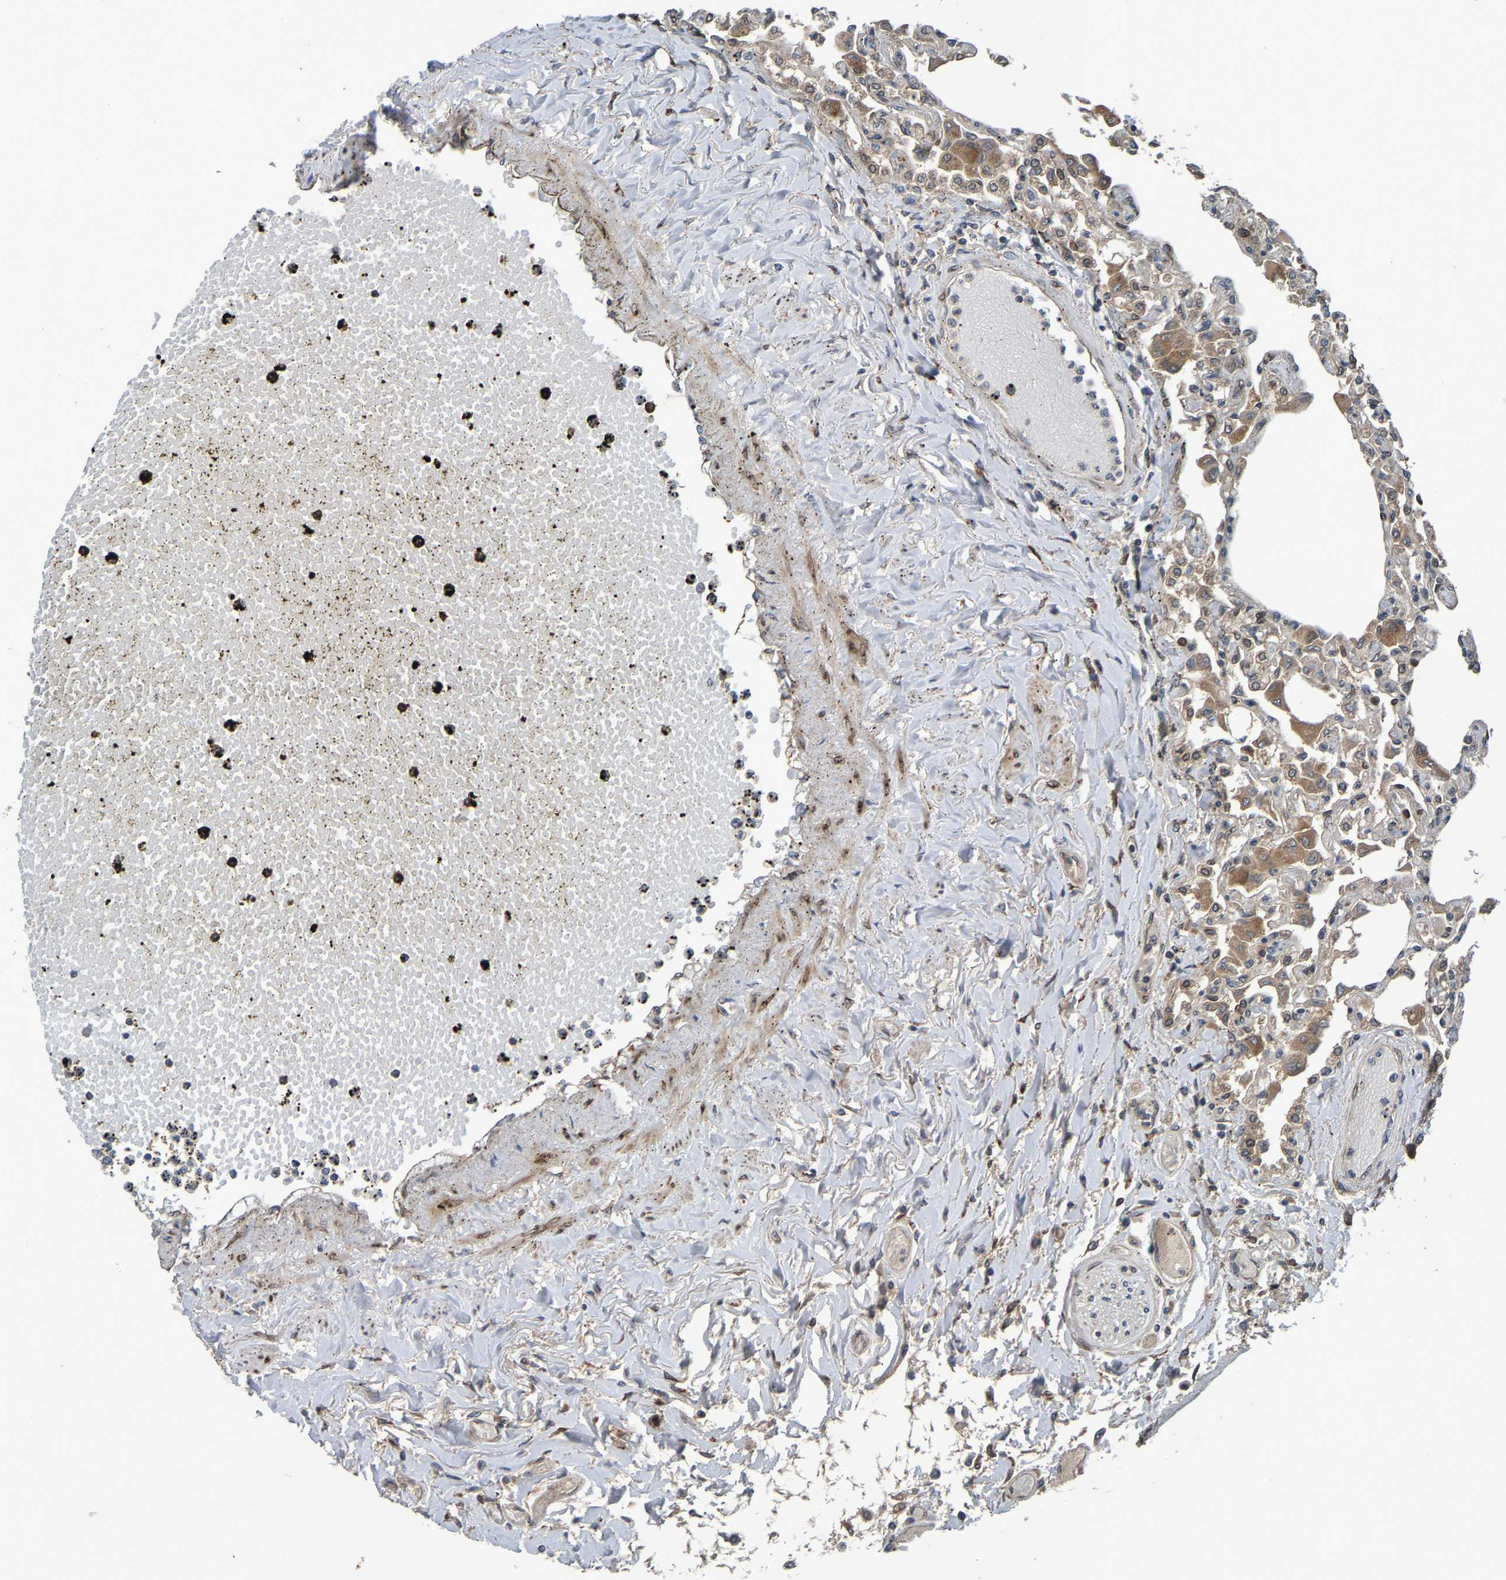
{"staining": {"intensity": "moderate", "quantity": "25%-75%", "location": "cytoplasmic/membranous"}, "tissue": "lung", "cell_type": "Alveolar cells", "image_type": "normal", "snomed": [{"axis": "morphology", "description": "Normal tissue, NOS"}, {"axis": "topography", "description": "Bronchus"}, {"axis": "topography", "description": "Lung"}], "caption": "A high-resolution micrograph shows immunohistochemistry staining of normal lung, which exhibits moderate cytoplasmic/membranous expression in about 25%-75% of alveolar cells.", "gene": "MACC1", "patient": {"sex": "female", "age": 49}}